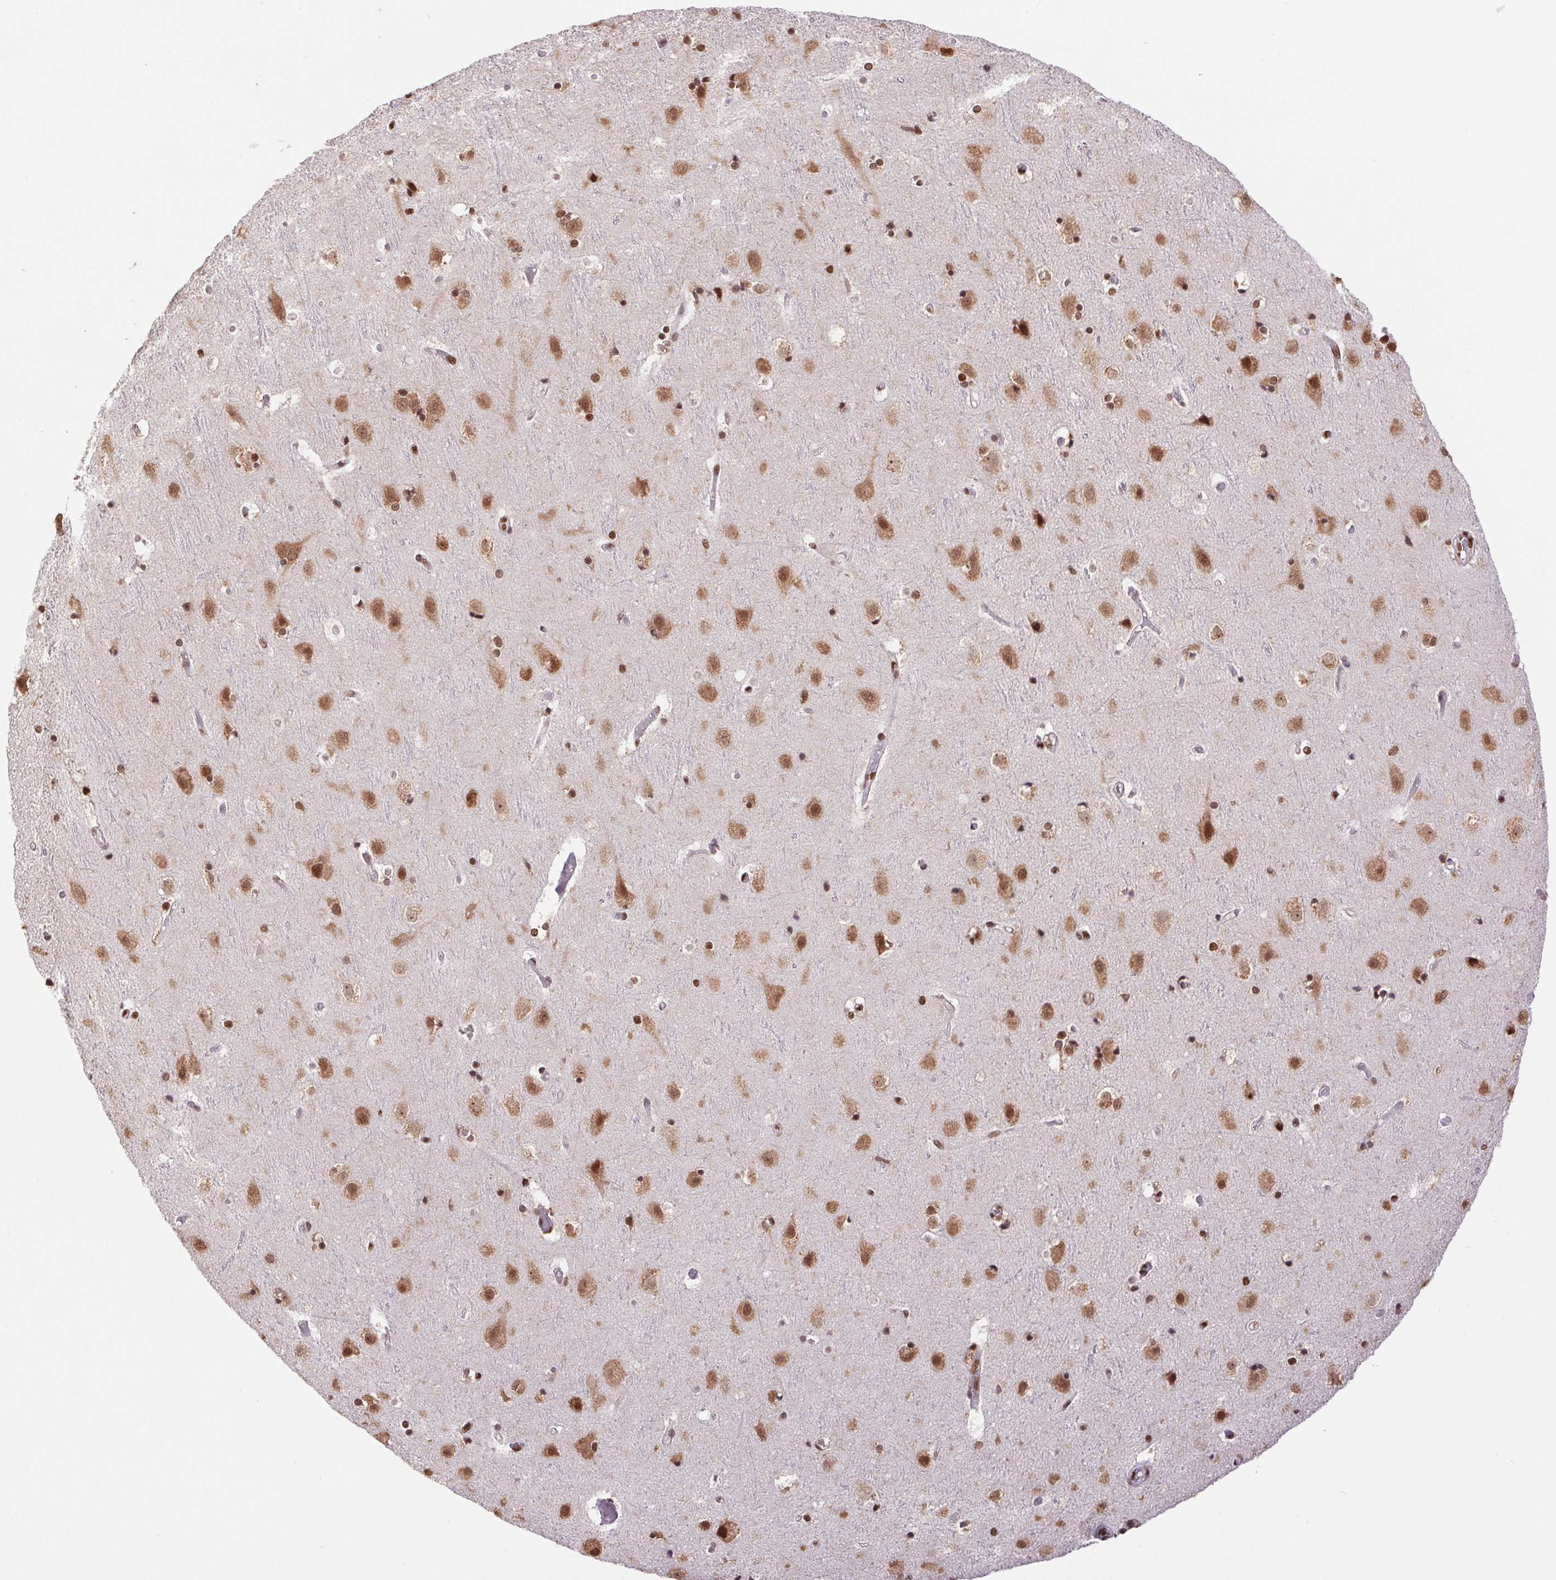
{"staining": {"intensity": "weak", "quantity": "25%-75%", "location": "nuclear"}, "tissue": "cerebral cortex", "cell_type": "Endothelial cells", "image_type": "normal", "snomed": [{"axis": "morphology", "description": "Normal tissue, NOS"}, {"axis": "topography", "description": "Cerebral cortex"}], "caption": "DAB (3,3'-diaminobenzidine) immunohistochemical staining of normal human cerebral cortex displays weak nuclear protein expression in approximately 25%-75% of endothelial cells.", "gene": "ZNF207", "patient": {"sex": "female", "age": 52}}